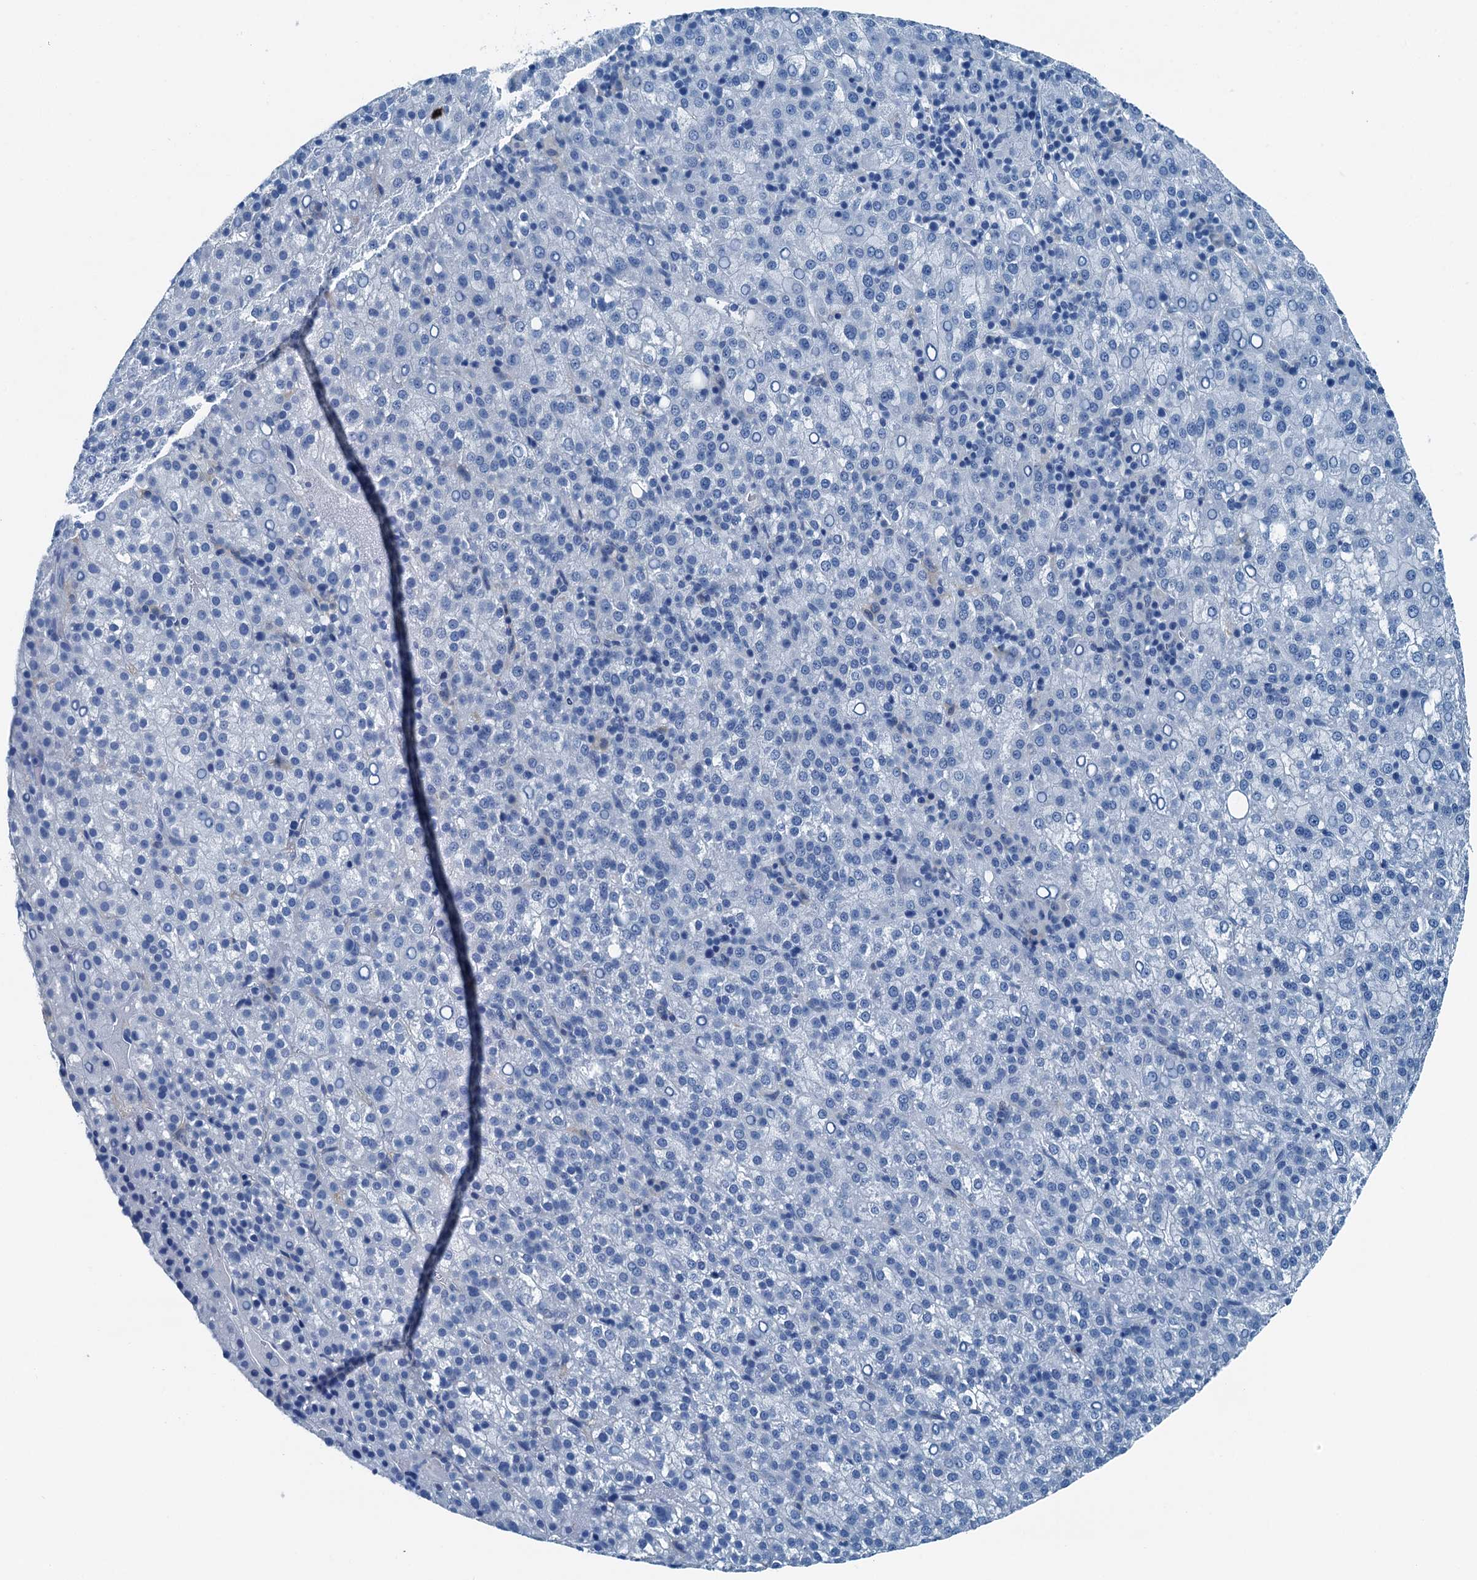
{"staining": {"intensity": "negative", "quantity": "none", "location": "none"}, "tissue": "liver cancer", "cell_type": "Tumor cells", "image_type": "cancer", "snomed": [{"axis": "morphology", "description": "Carcinoma, Hepatocellular, NOS"}, {"axis": "topography", "description": "Liver"}], "caption": "DAB (3,3'-diaminobenzidine) immunohistochemical staining of hepatocellular carcinoma (liver) displays no significant expression in tumor cells. (Stains: DAB immunohistochemistry with hematoxylin counter stain, Microscopy: brightfield microscopy at high magnification).", "gene": "RAB3IL1", "patient": {"sex": "female", "age": 58}}